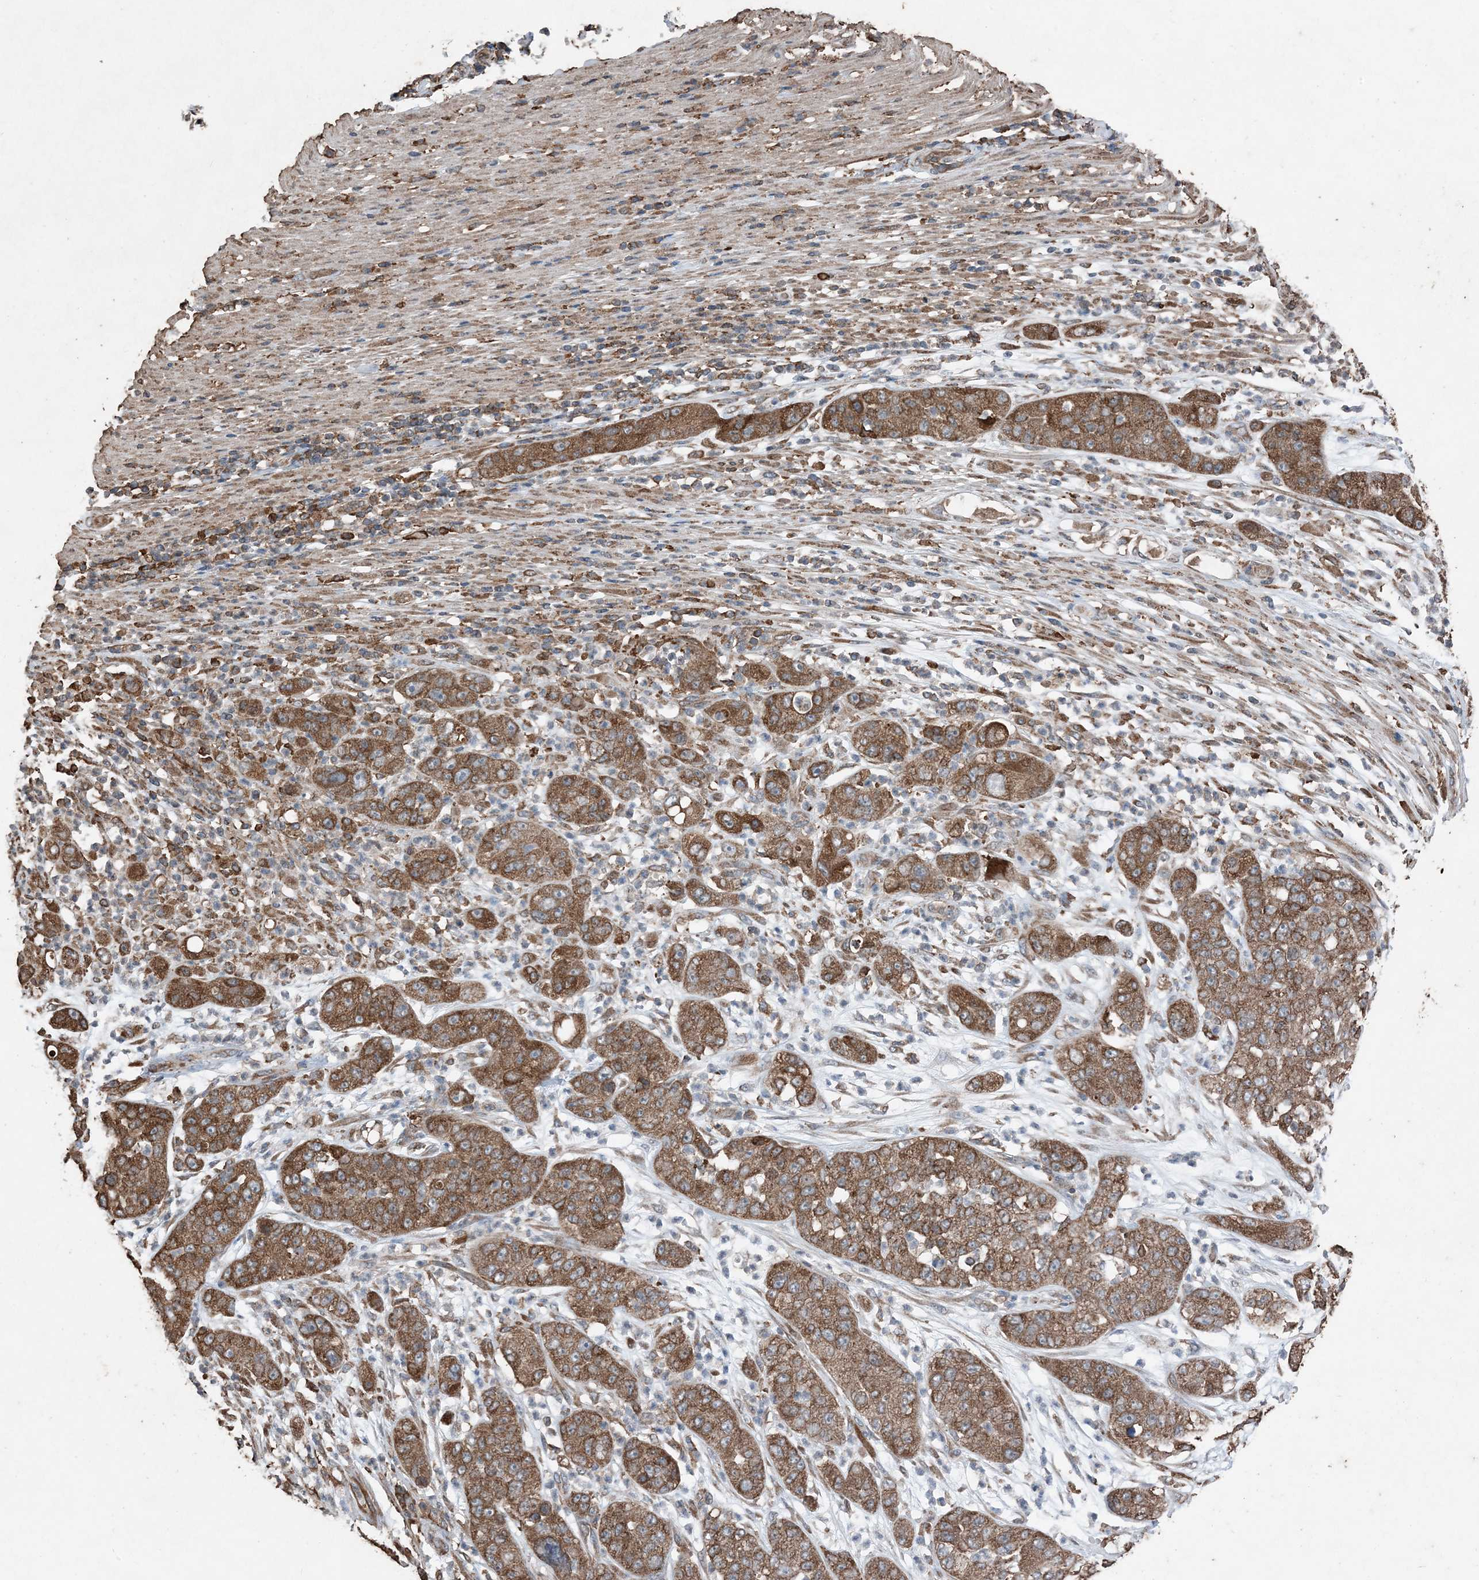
{"staining": {"intensity": "strong", "quantity": ">75%", "location": "cytoplasmic/membranous"}, "tissue": "pancreatic cancer", "cell_type": "Tumor cells", "image_type": "cancer", "snomed": [{"axis": "morphology", "description": "Adenocarcinoma, NOS"}, {"axis": "topography", "description": "Pancreas"}], "caption": "Immunohistochemical staining of adenocarcinoma (pancreatic) shows high levels of strong cytoplasmic/membranous protein staining in about >75% of tumor cells.", "gene": "PDIA6", "patient": {"sex": "female", "age": 78}}